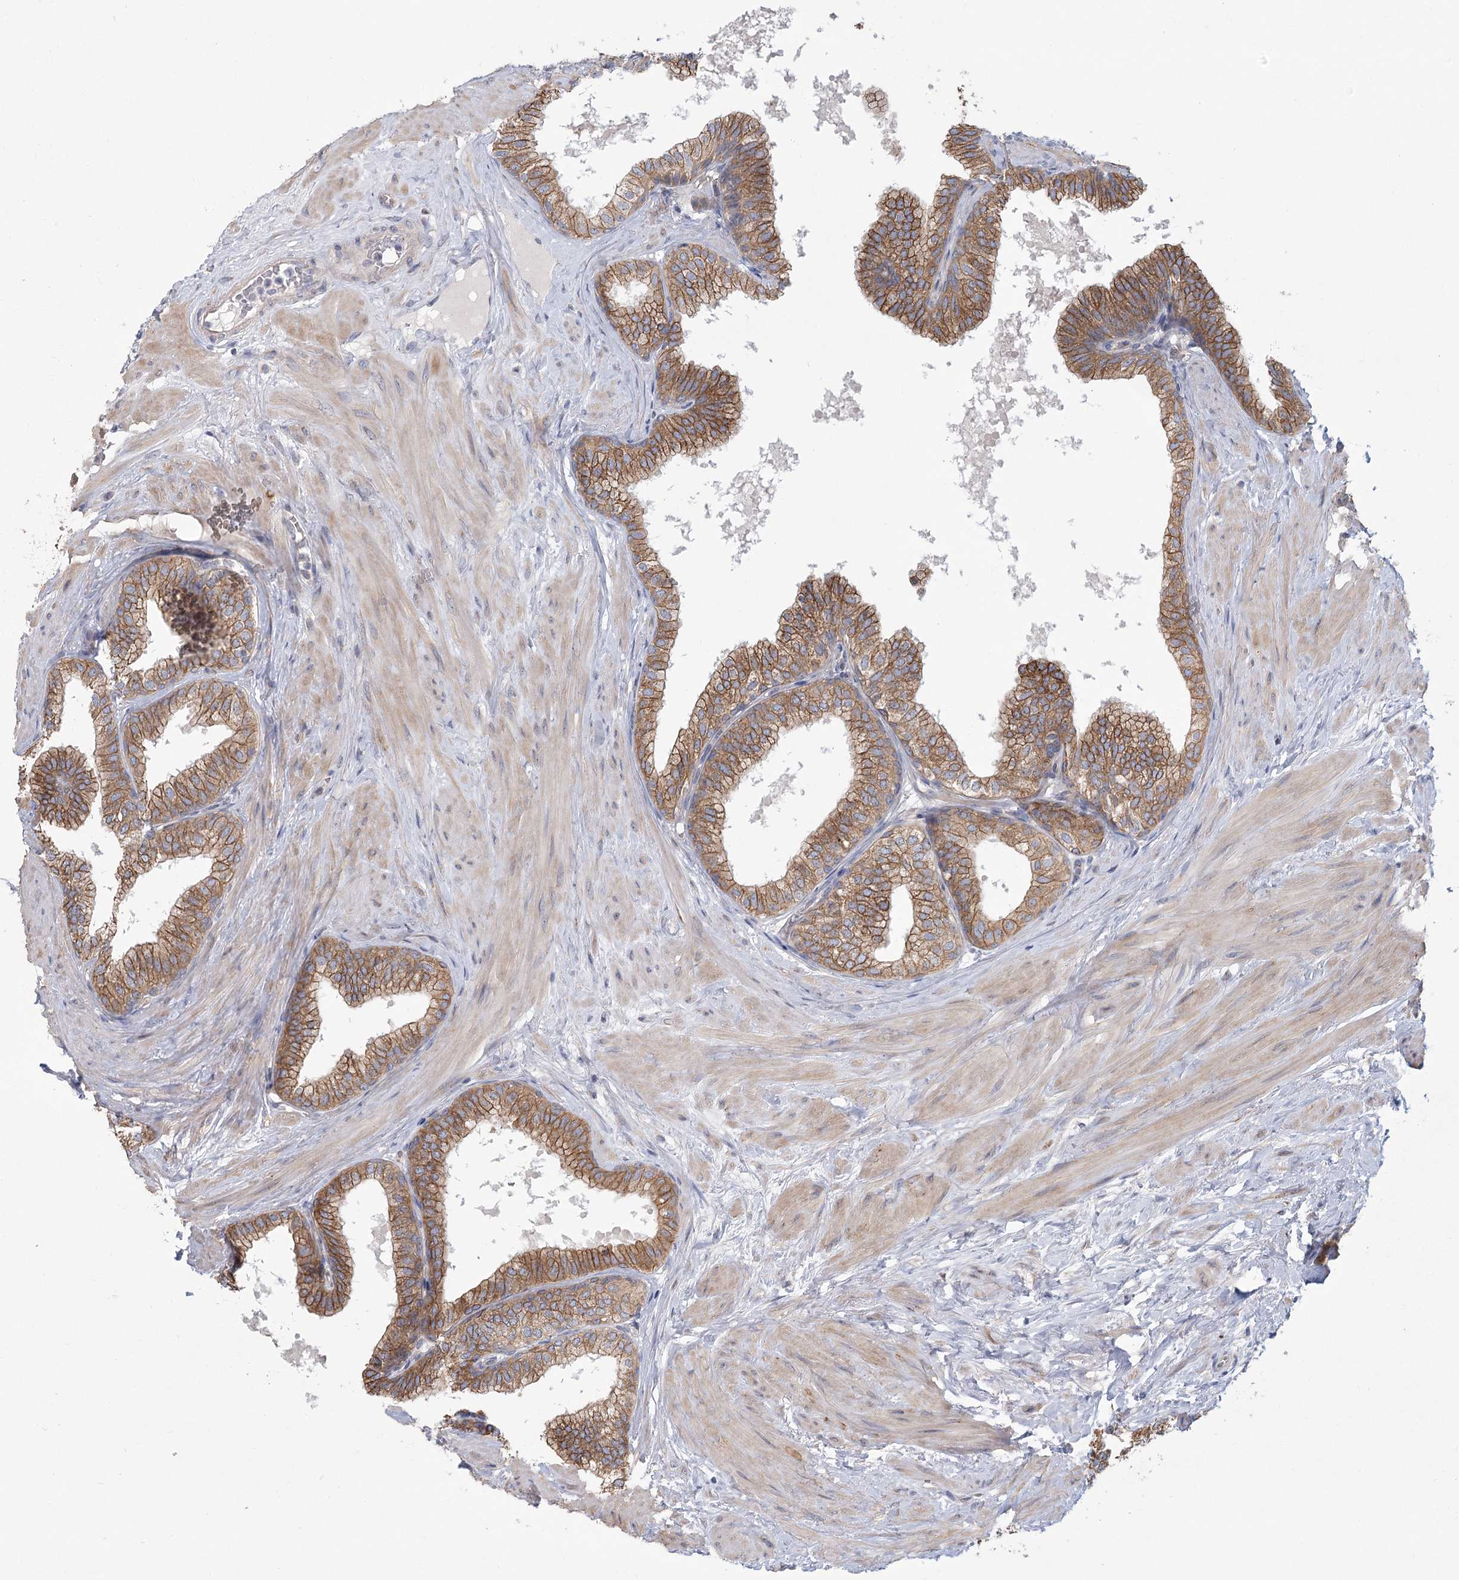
{"staining": {"intensity": "moderate", "quantity": ">75%", "location": "cytoplasmic/membranous"}, "tissue": "prostate", "cell_type": "Glandular cells", "image_type": "normal", "snomed": [{"axis": "morphology", "description": "Normal tissue, NOS"}, {"axis": "topography", "description": "Prostate"}], "caption": "A medium amount of moderate cytoplasmic/membranous expression is appreciated in about >75% of glandular cells in unremarkable prostate. The staining was performed using DAB, with brown indicating positive protein expression. Nuclei are stained blue with hematoxylin.", "gene": "CNTLN", "patient": {"sex": "male", "age": 60}}